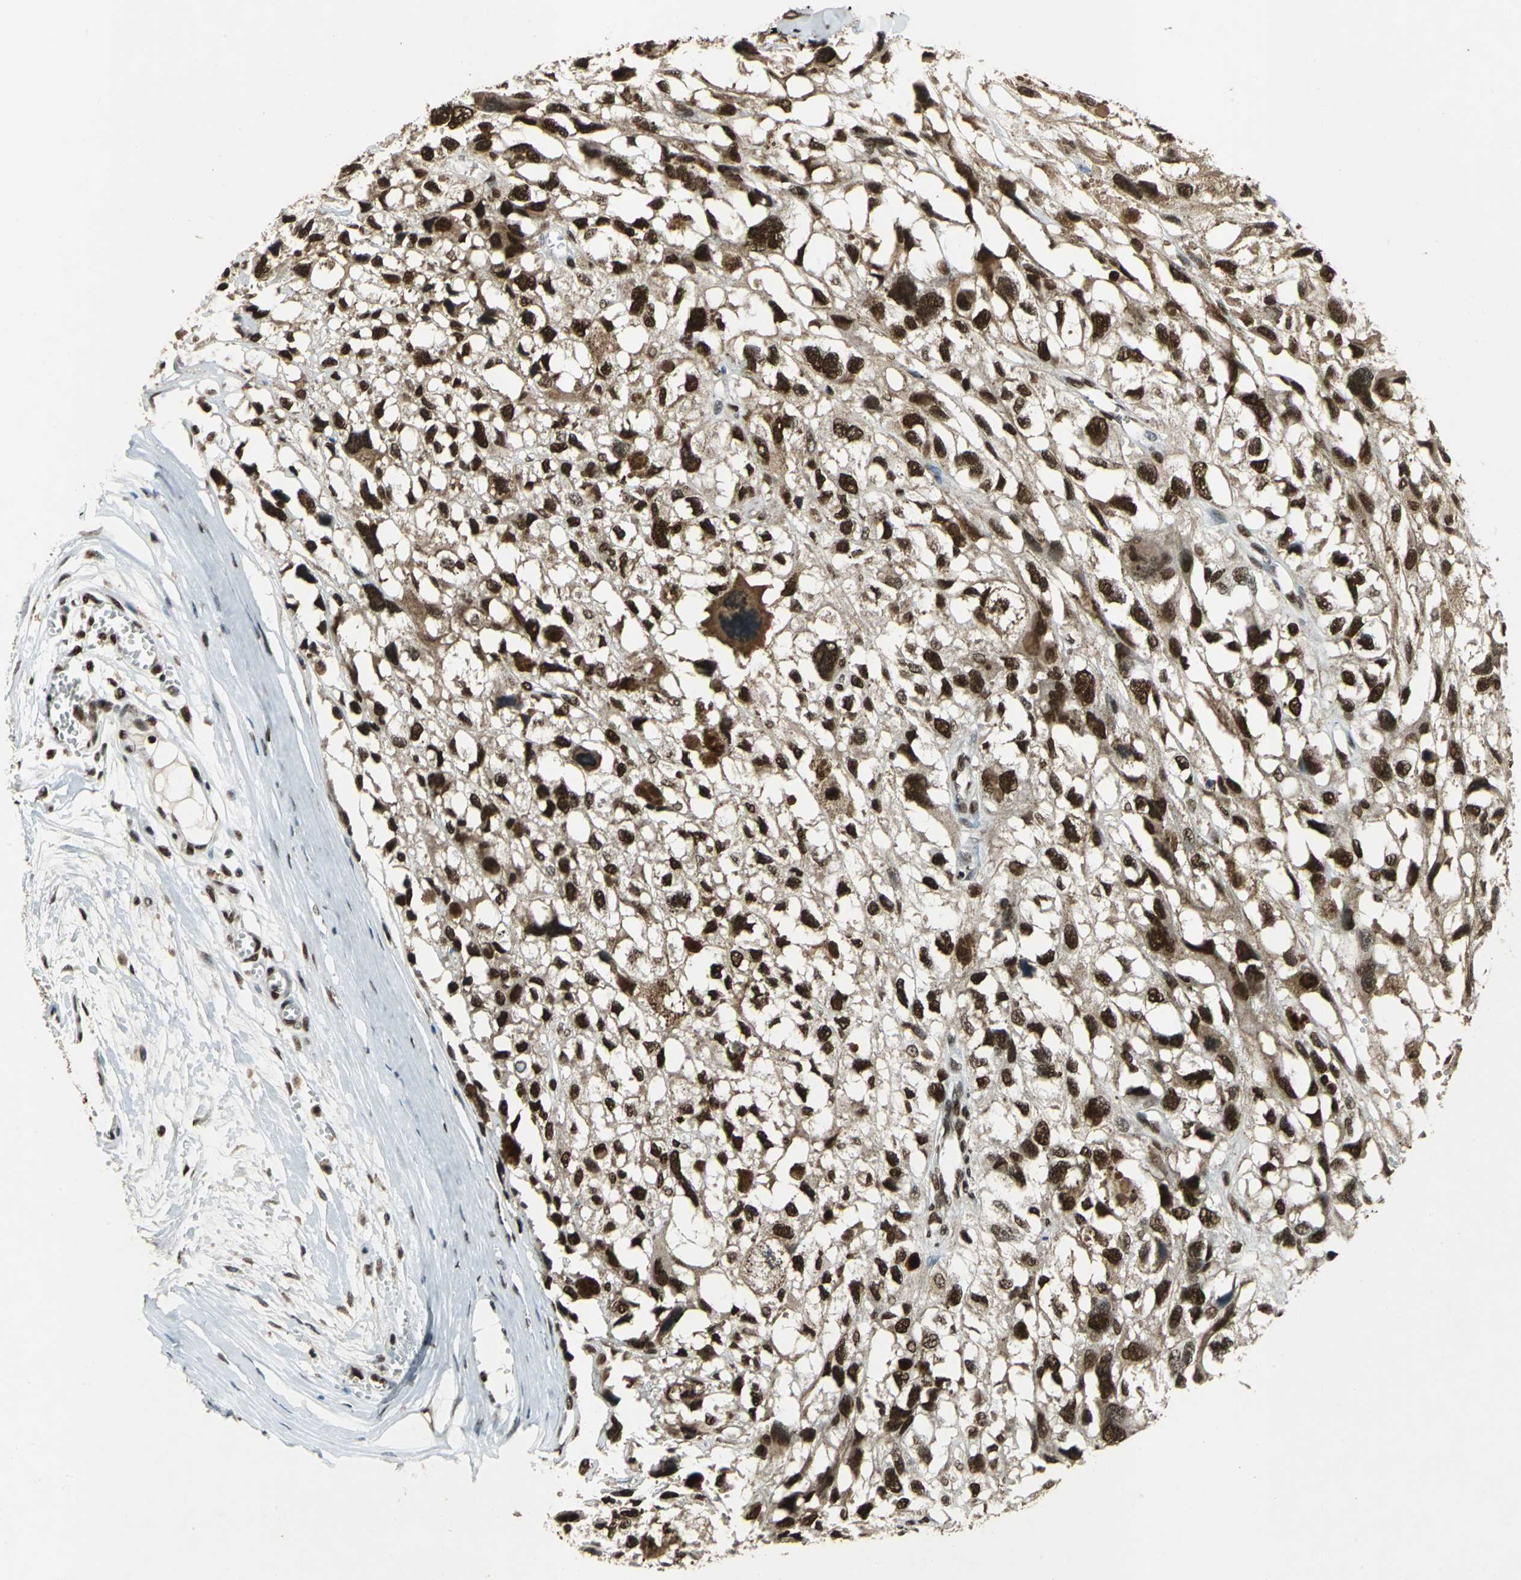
{"staining": {"intensity": "strong", "quantity": ">75%", "location": "nuclear"}, "tissue": "melanoma", "cell_type": "Tumor cells", "image_type": "cancer", "snomed": [{"axis": "morphology", "description": "Malignant melanoma, Metastatic site"}, {"axis": "topography", "description": "Lymph node"}], "caption": "Human melanoma stained with a brown dye displays strong nuclear positive expression in approximately >75% of tumor cells.", "gene": "MTA2", "patient": {"sex": "male", "age": 59}}